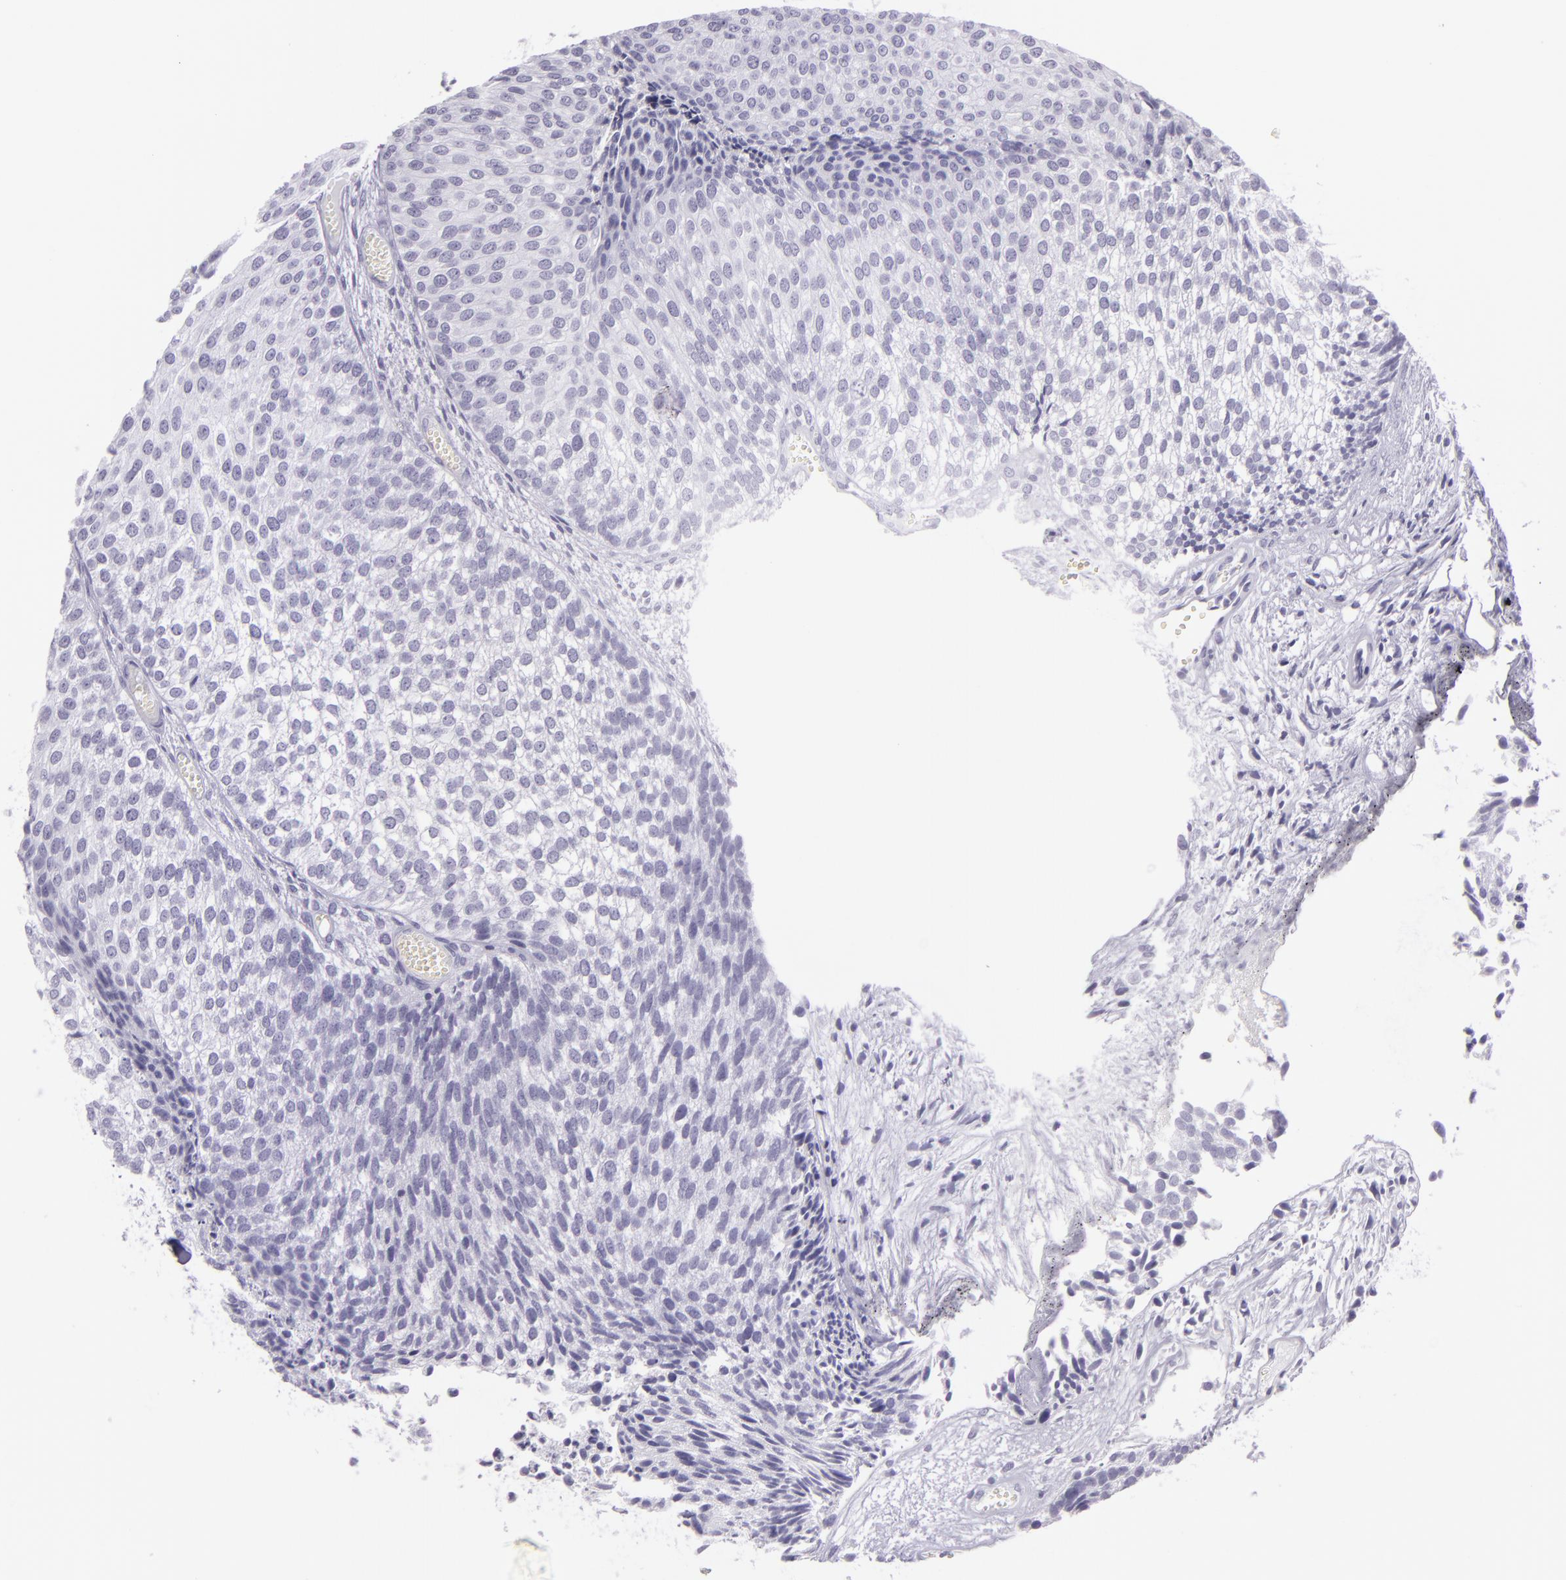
{"staining": {"intensity": "negative", "quantity": "none", "location": "none"}, "tissue": "urothelial cancer", "cell_type": "Tumor cells", "image_type": "cancer", "snomed": [{"axis": "morphology", "description": "Urothelial carcinoma, Low grade"}, {"axis": "topography", "description": "Urinary bladder"}], "caption": "A micrograph of urothelial carcinoma (low-grade) stained for a protein displays no brown staining in tumor cells. (IHC, brightfield microscopy, high magnification).", "gene": "MUC6", "patient": {"sex": "male", "age": 84}}